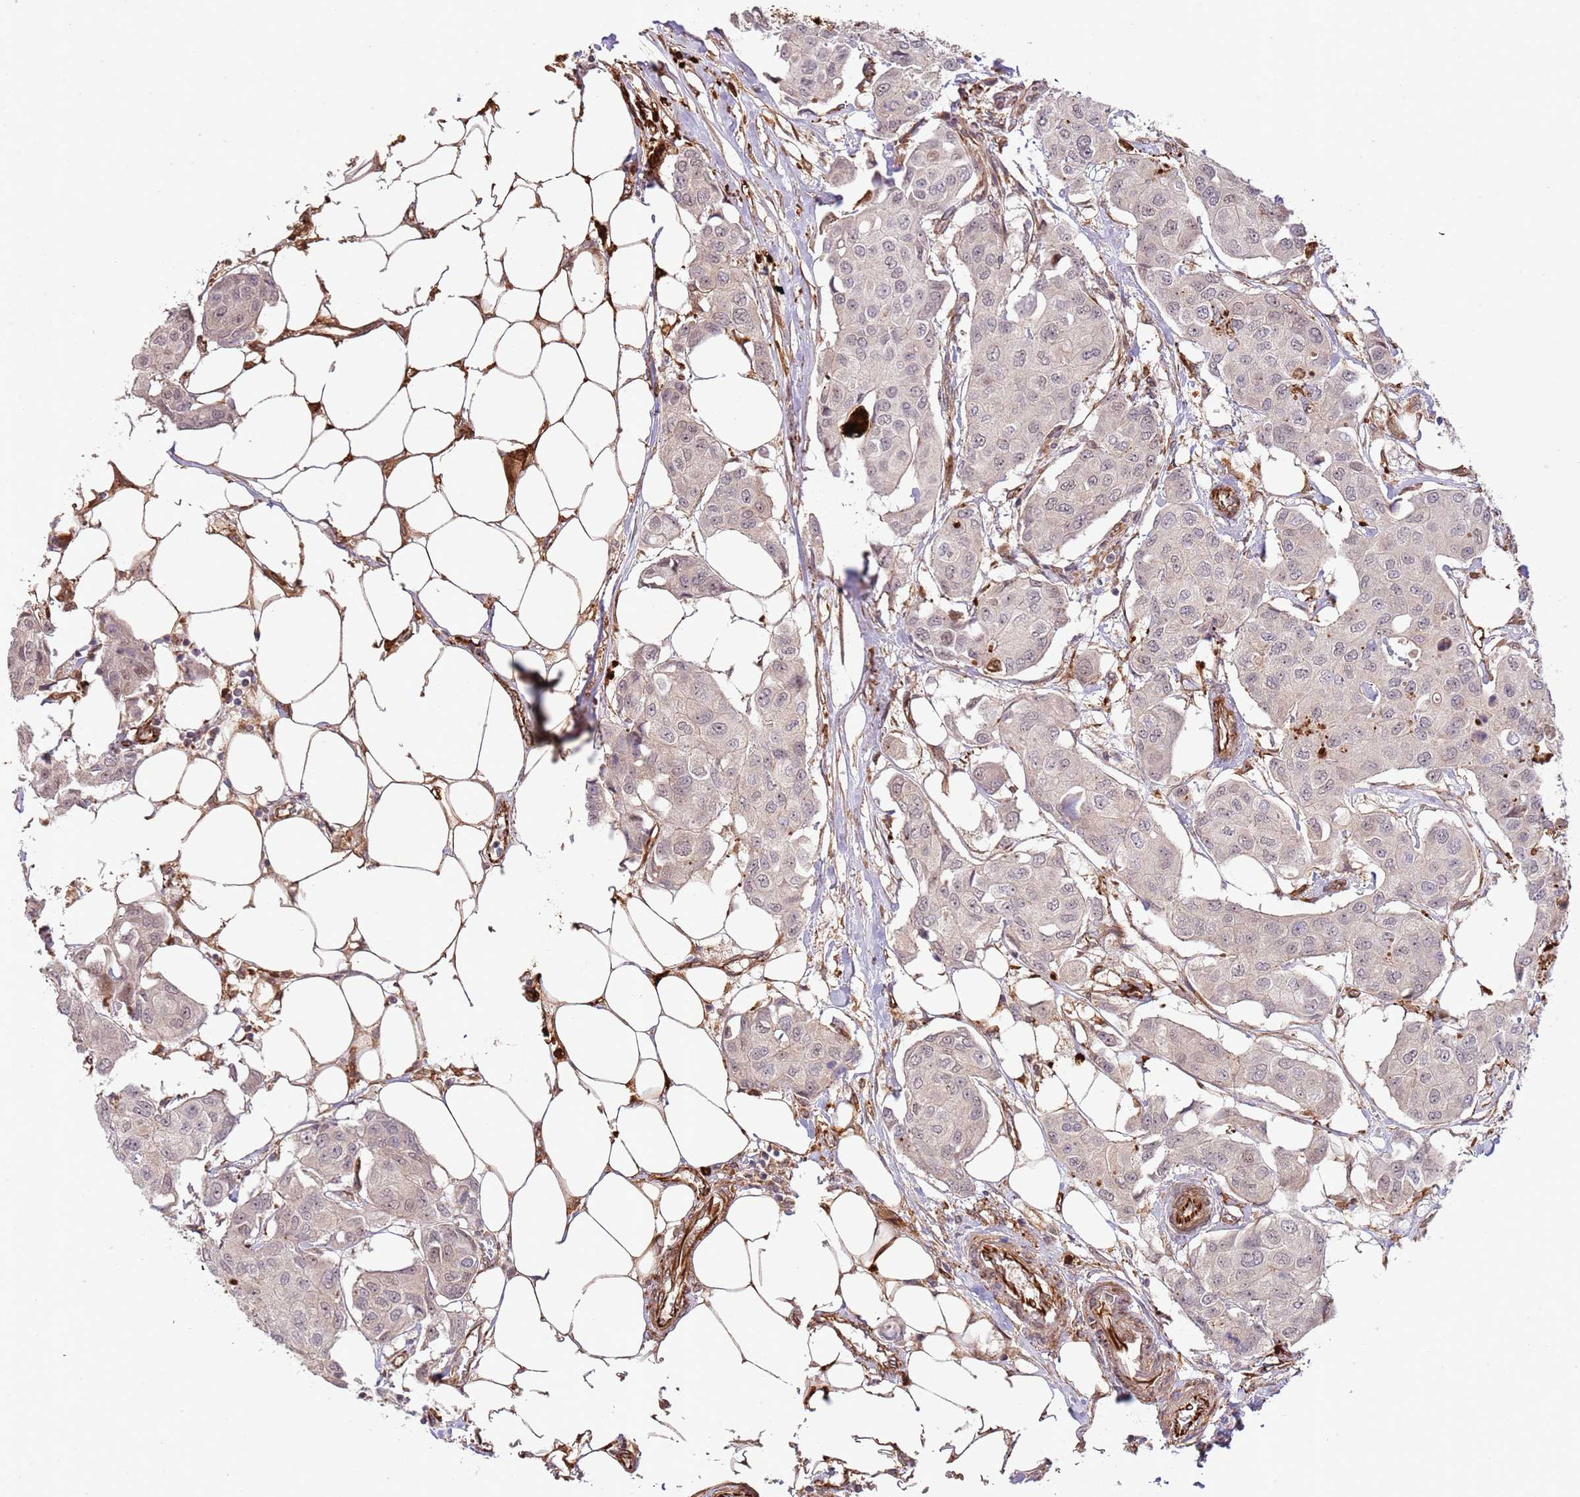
{"staining": {"intensity": "negative", "quantity": "none", "location": "none"}, "tissue": "breast cancer", "cell_type": "Tumor cells", "image_type": "cancer", "snomed": [{"axis": "morphology", "description": "Duct carcinoma"}, {"axis": "topography", "description": "Breast"}, {"axis": "topography", "description": "Lymph node"}], "caption": "An immunohistochemistry (IHC) micrograph of breast infiltrating ductal carcinoma is shown. There is no staining in tumor cells of breast infiltrating ductal carcinoma.", "gene": "NEK3", "patient": {"sex": "female", "age": 80}}